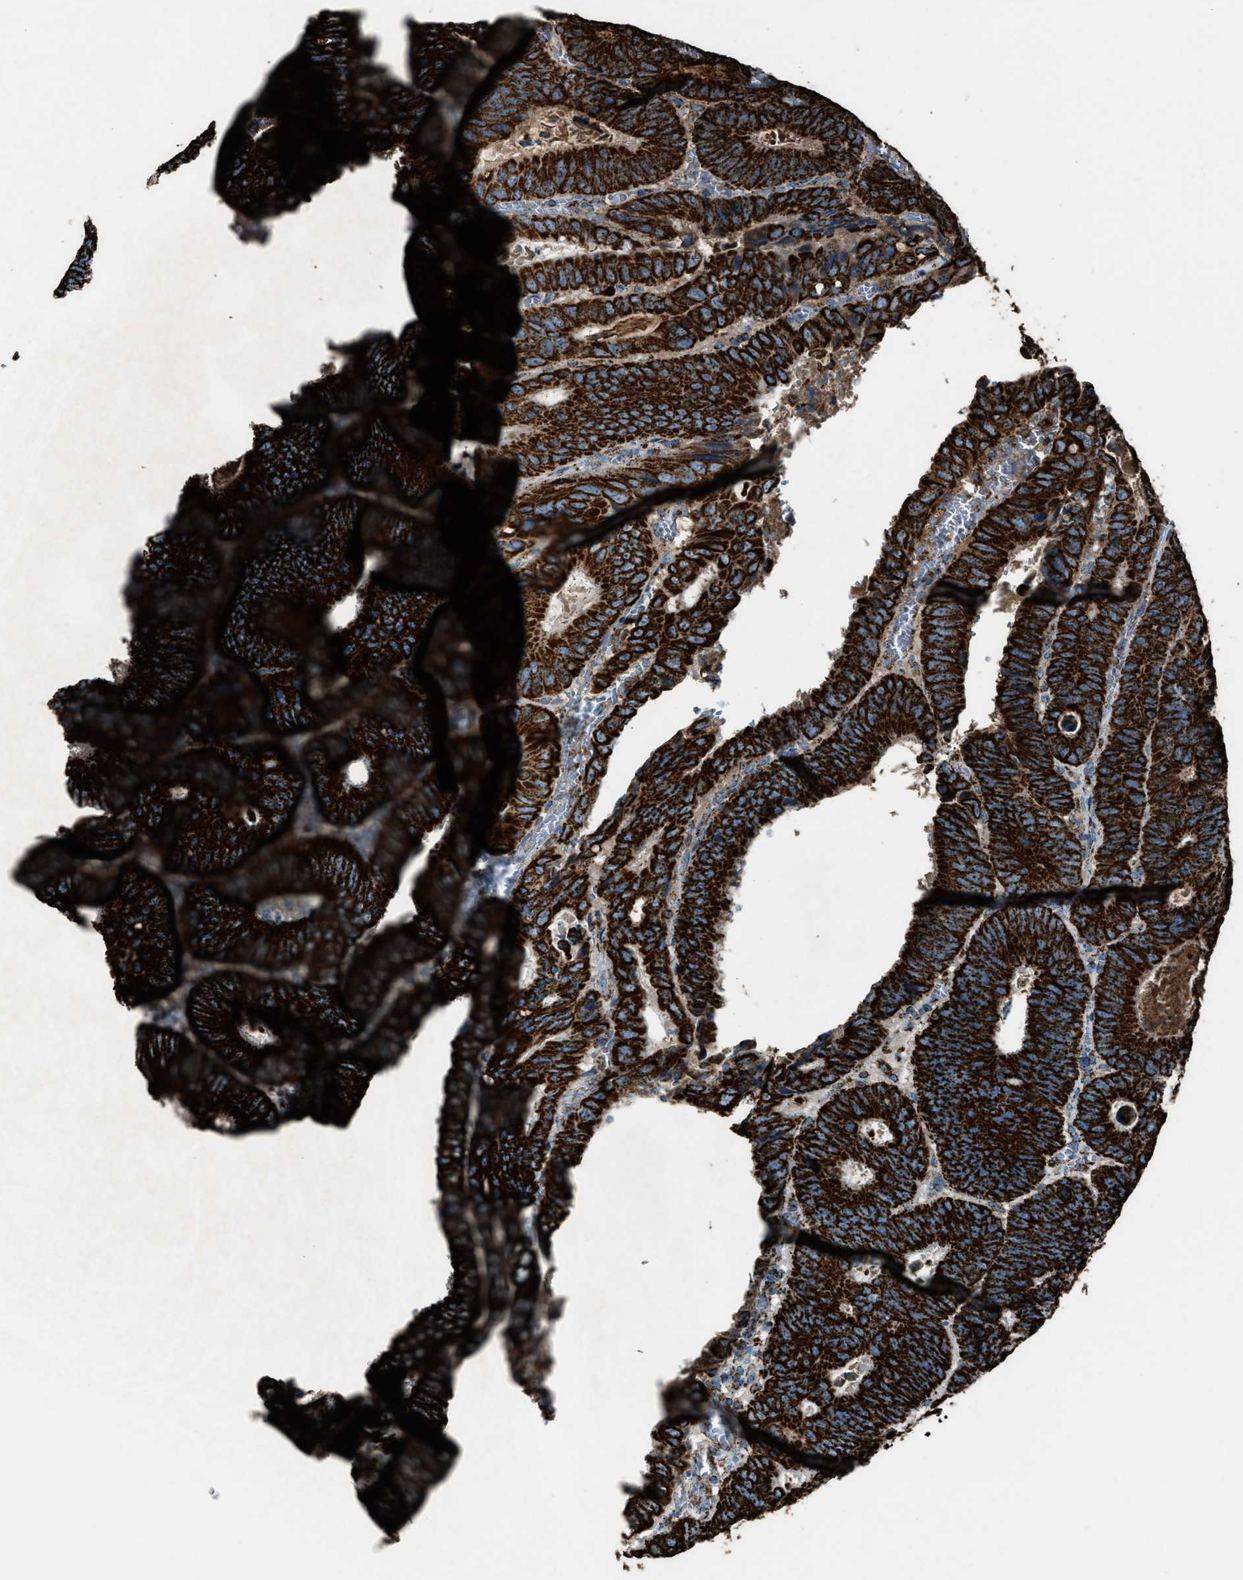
{"staining": {"intensity": "strong", "quantity": ">75%", "location": "cytoplasmic/membranous"}, "tissue": "colorectal cancer", "cell_type": "Tumor cells", "image_type": "cancer", "snomed": [{"axis": "morphology", "description": "Inflammation, NOS"}, {"axis": "morphology", "description": "Adenocarcinoma, NOS"}, {"axis": "topography", "description": "Colon"}], "caption": "A micrograph of human colorectal adenocarcinoma stained for a protein displays strong cytoplasmic/membranous brown staining in tumor cells. (Brightfield microscopy of DAB IHC at high magnification).", "gene": "MDH2", "patient": {"sex": "male", "age": 72}}